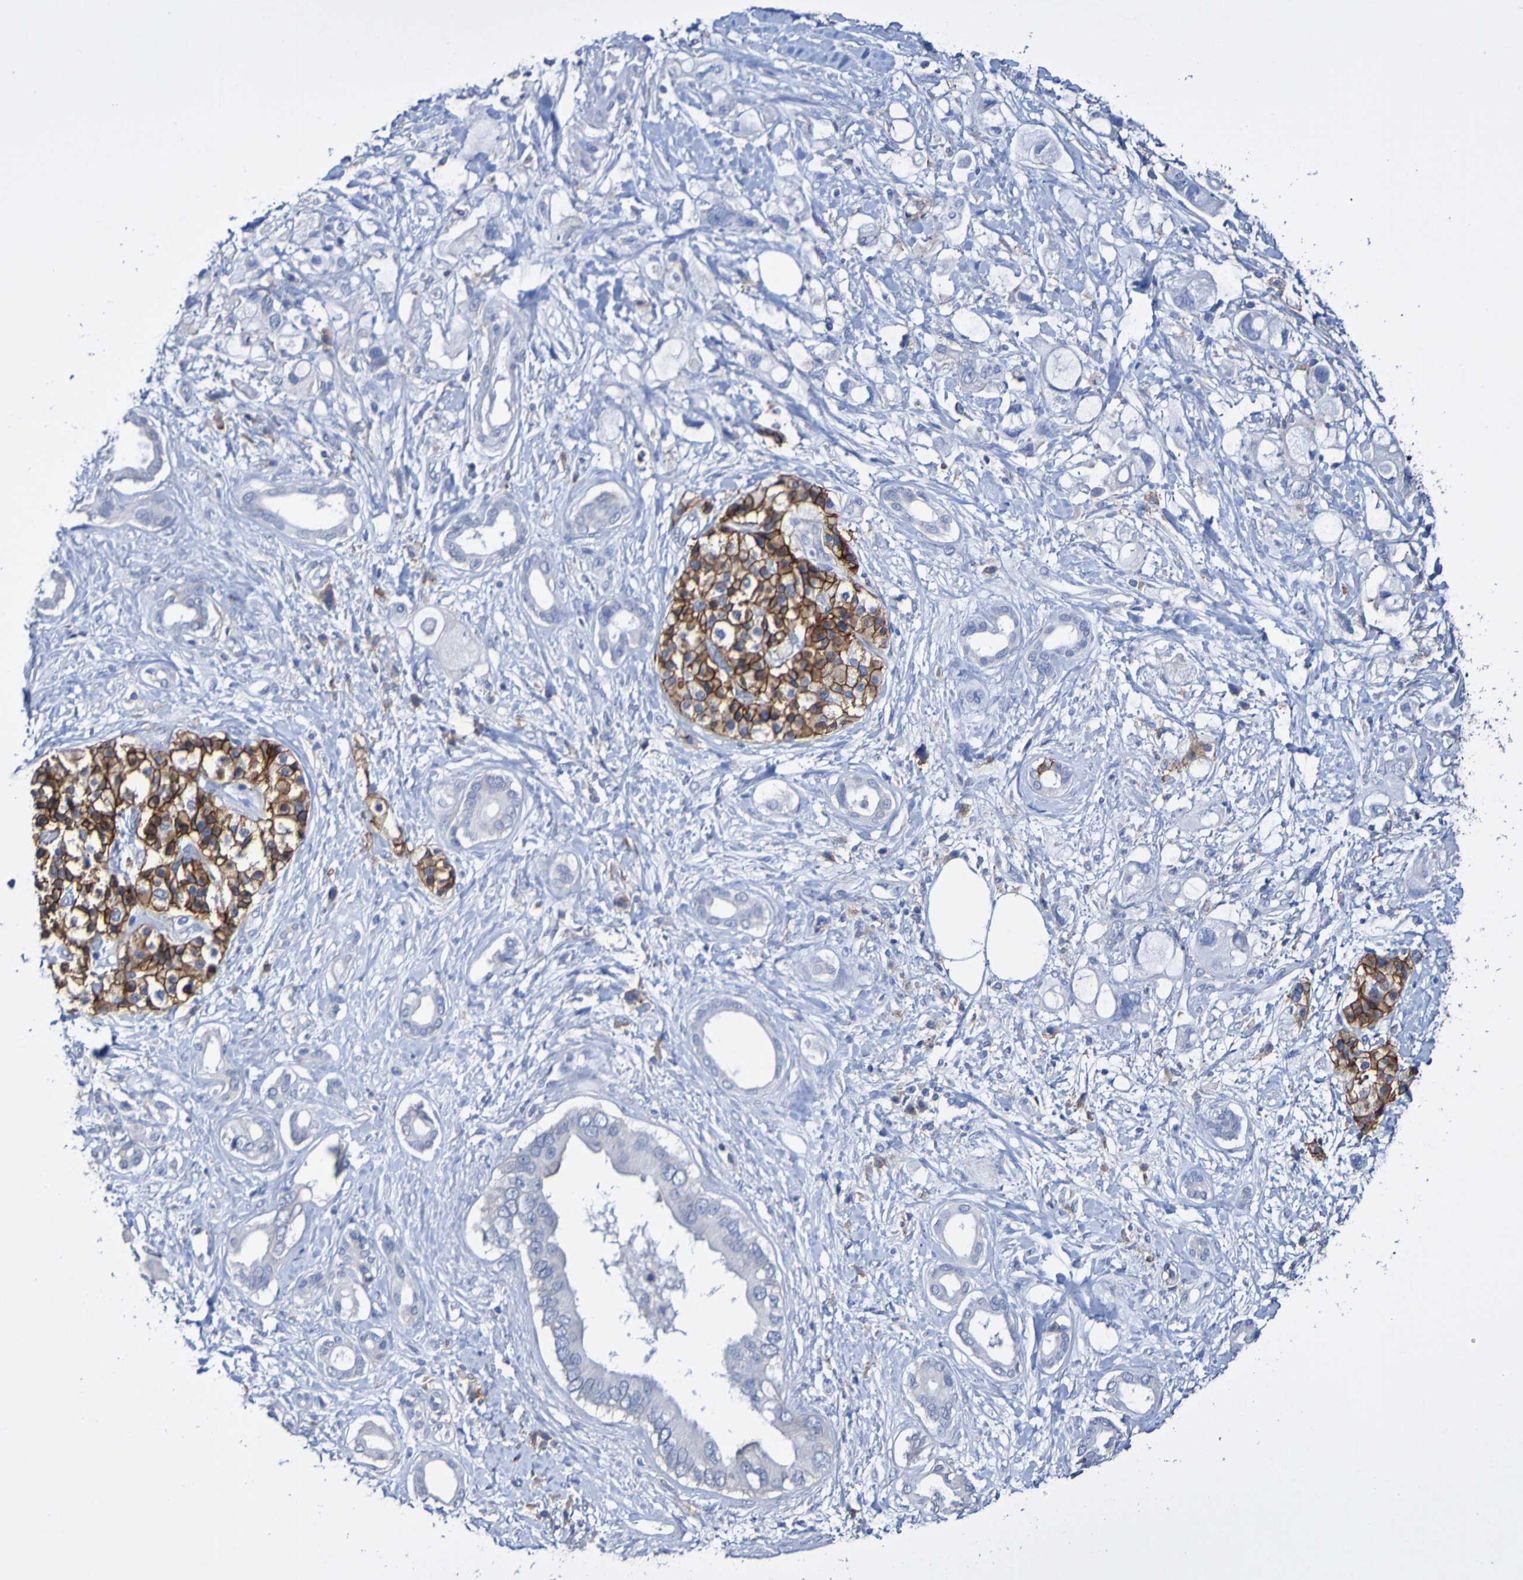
{"staining": {"intensity": "negative", "quantity": "none", "location": "none"}, "tissue": "pancreatic cancer", "cell_type": "Tumor cells", "image_type": "cancer", "snomed": [{"axis": "morphology", "description": "Adenocarcinoma, NOS"}, {"axis": "topography", "description": "Pancreas"}], "caption": "Tumor cells show no significant protein expression in pancreatic cancer.", "gene": "SLC3A2", "patient": {"sex": "female", "age": 56}}